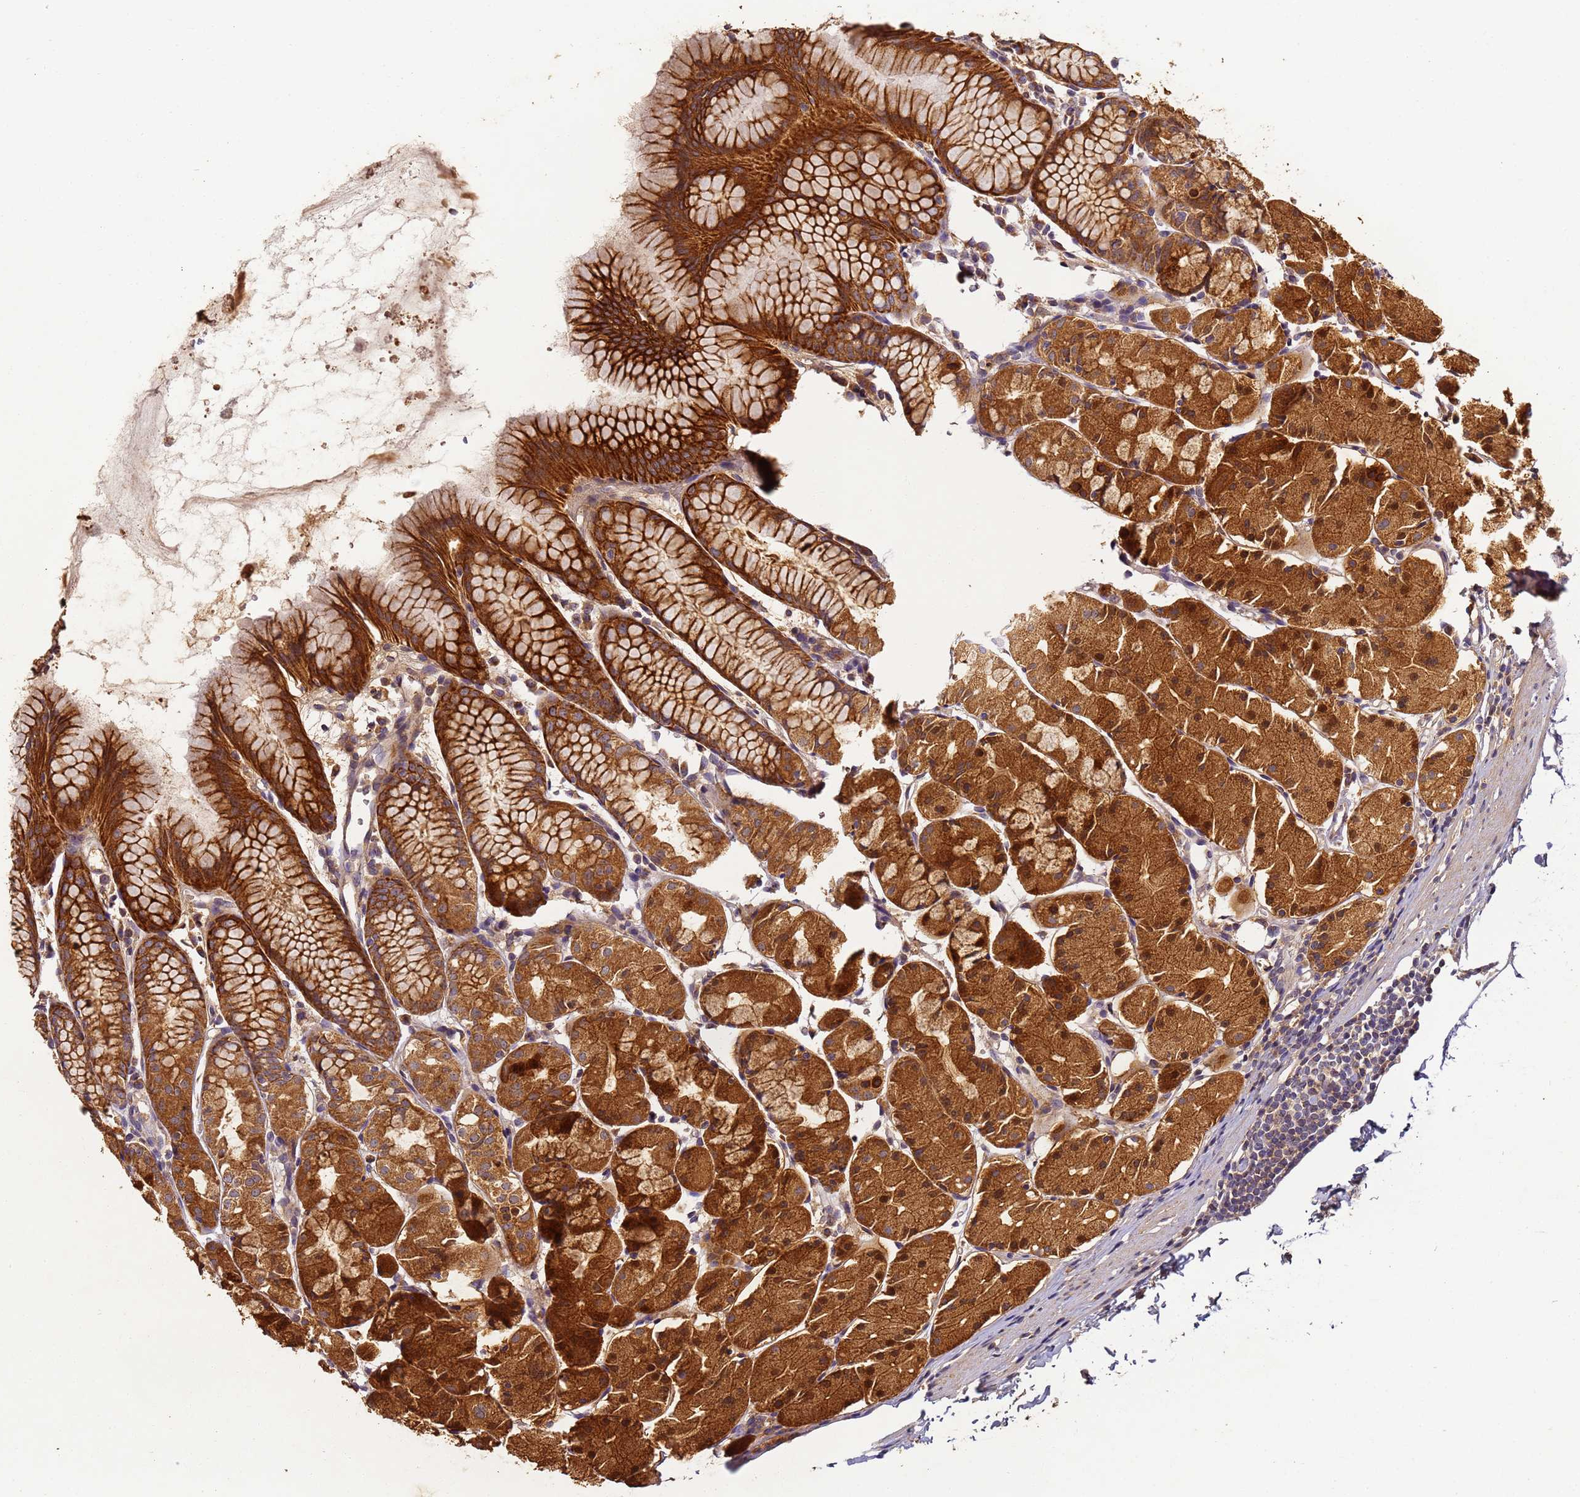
{"staining": {"intensity": "strong", "quantity": ">75%", "location": "cytoplasmic/membranous,nuclear"}, "tissue": "stomach", "cell_type": "Glandular cells", "image_type": "normal", "snomed": [{"axis": "morphology", "description": "Normal tissue, NOS"}, {"axis": "topography", "description": "Stomach, upper"}], "caption": "Human stomach stained for a protein (brown) demonstrates strong cytoplasmic/membranous,nuclear positive staining in about >75% of glandular cells.", "gene": "TIGAR", "patient": {"sex": "male", "age": 47}}